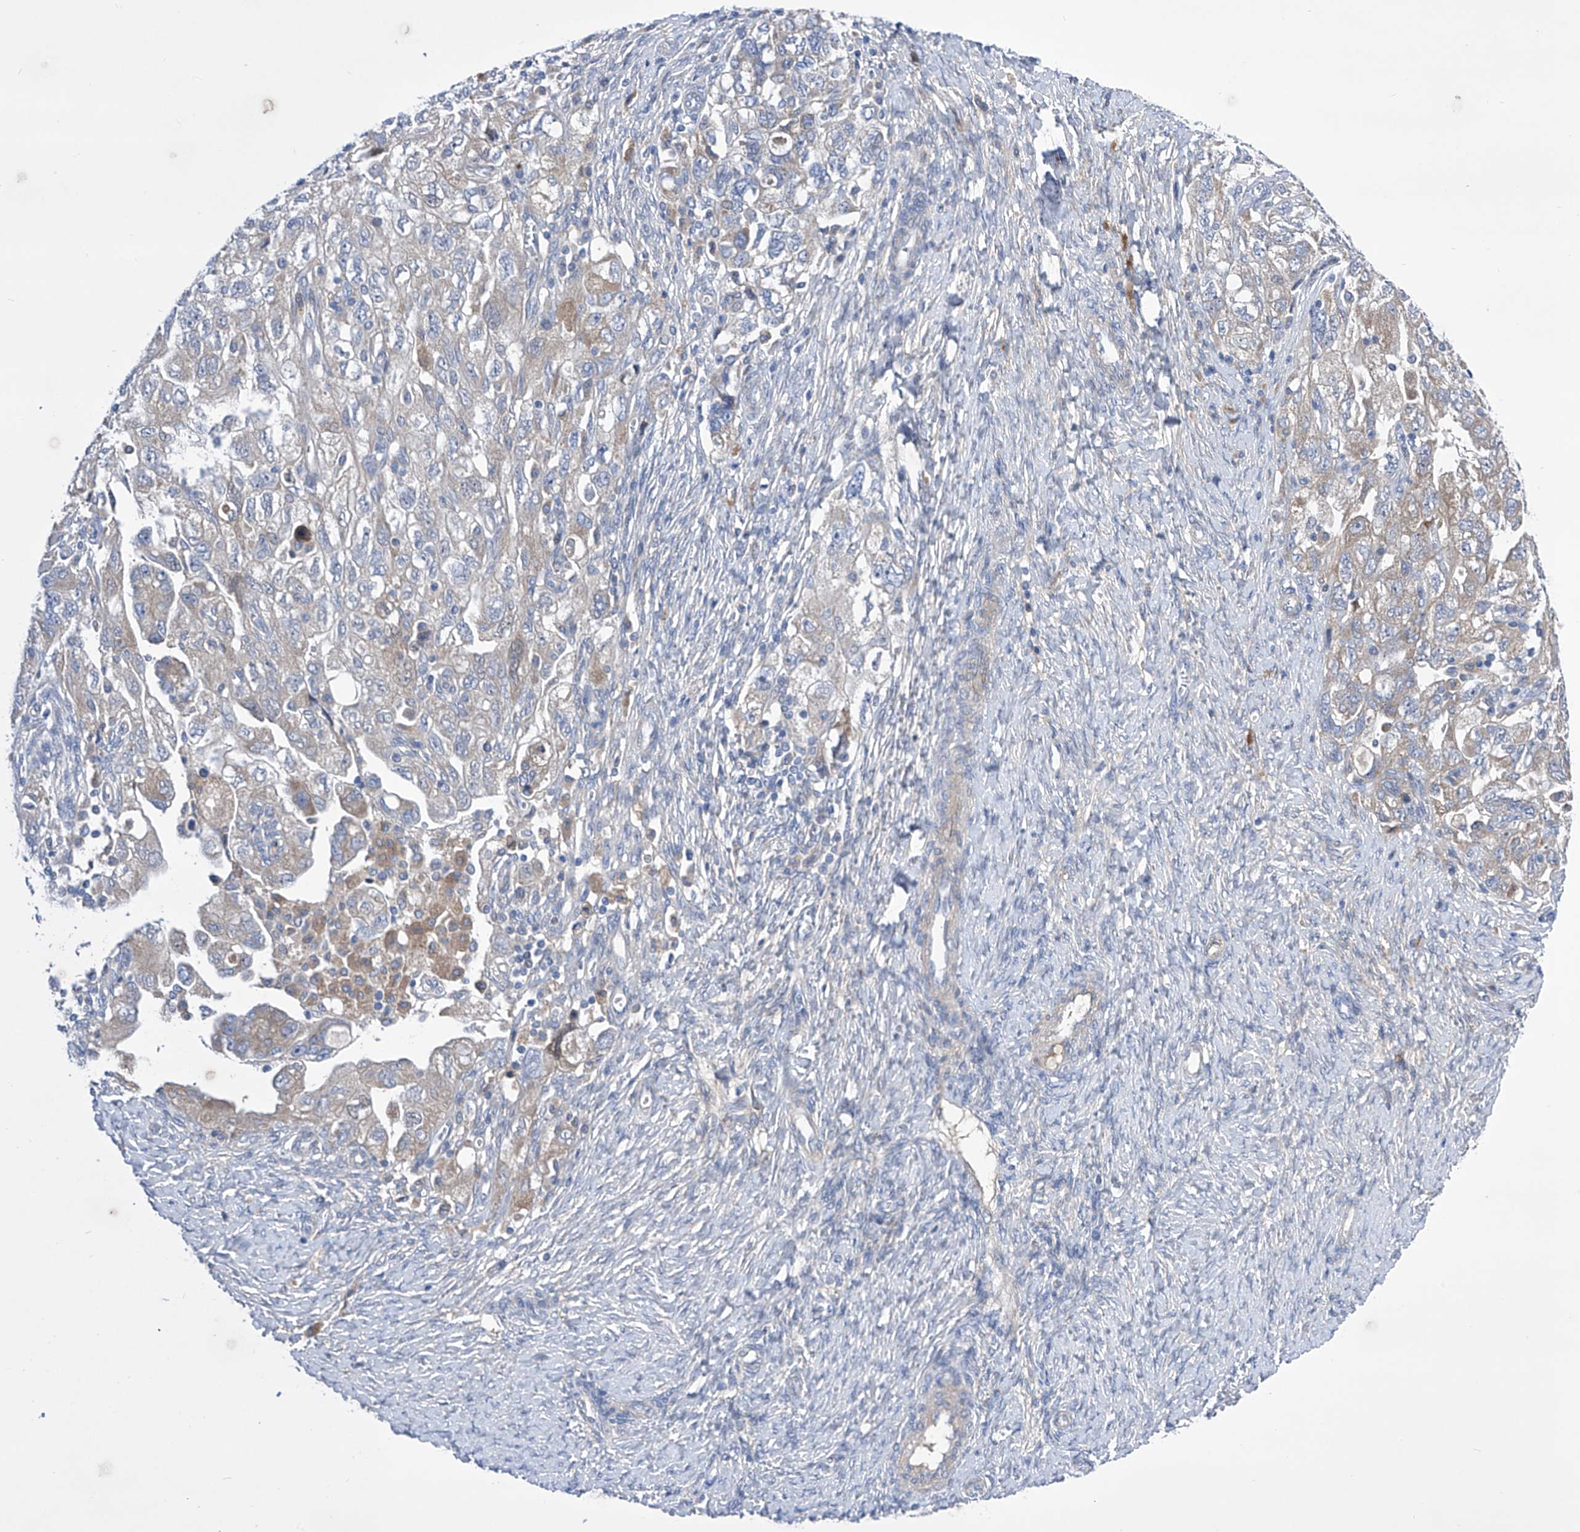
{"staining": {"intensity": "negative", "quantity": "none", "location": "none"}, "tissue": "ovarian cancer", "cell_type": "Tumor cells", "image_type": "cancer", "snomed": [{"axis": "morphology", "description": "Carcinoma, NOS"}, {"axis": "morphology", "description": "Cystadenocarcinoma, serous, NOS"}, {"axis": "topography", "description": "Ovary"}], "caption": "The photomicrograph demonstrates no significant staining in tumor cells of ovarian serous cystadenocarcinoma.", "gene": "SRBD1", "patient": {"sex": "female", "age": 69}}